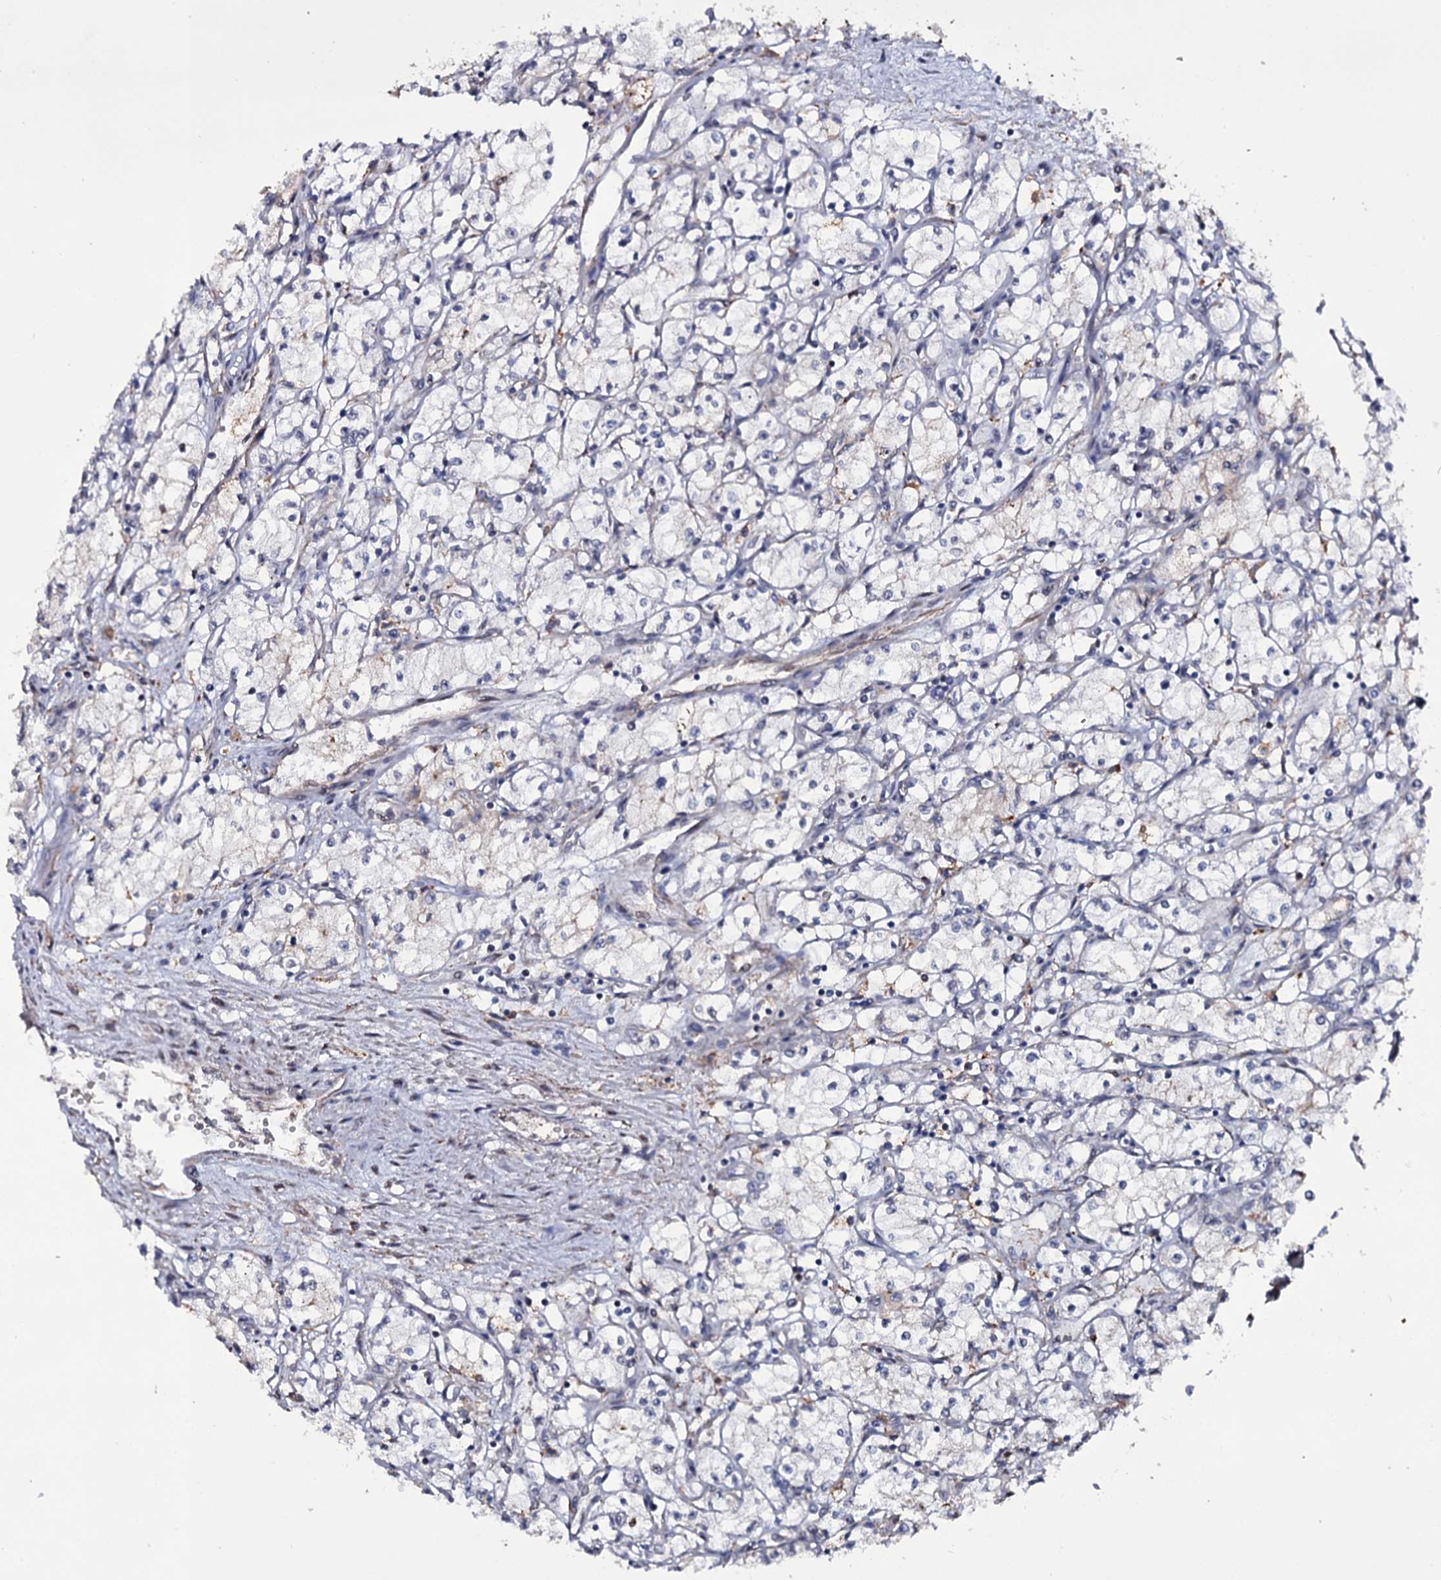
{"staining": {"intensity": "negative", "quantity": "none", "location": "none"}, "tissue": "renal cancer", "cell_type": "Tumor cells", "image_type": "cancer", "snomed": [{"axis": "morphology", "description": "Adenocarcinoma, NOS"}, {"axis": "topography", "description": "Kidney"}], "caption": "The immunohistochemistry image has no significant expression in tumor cells of renal adenocarcinoma tissue.", "gene": "TTC23", "patient": {"sex": "male", "age": 59}}